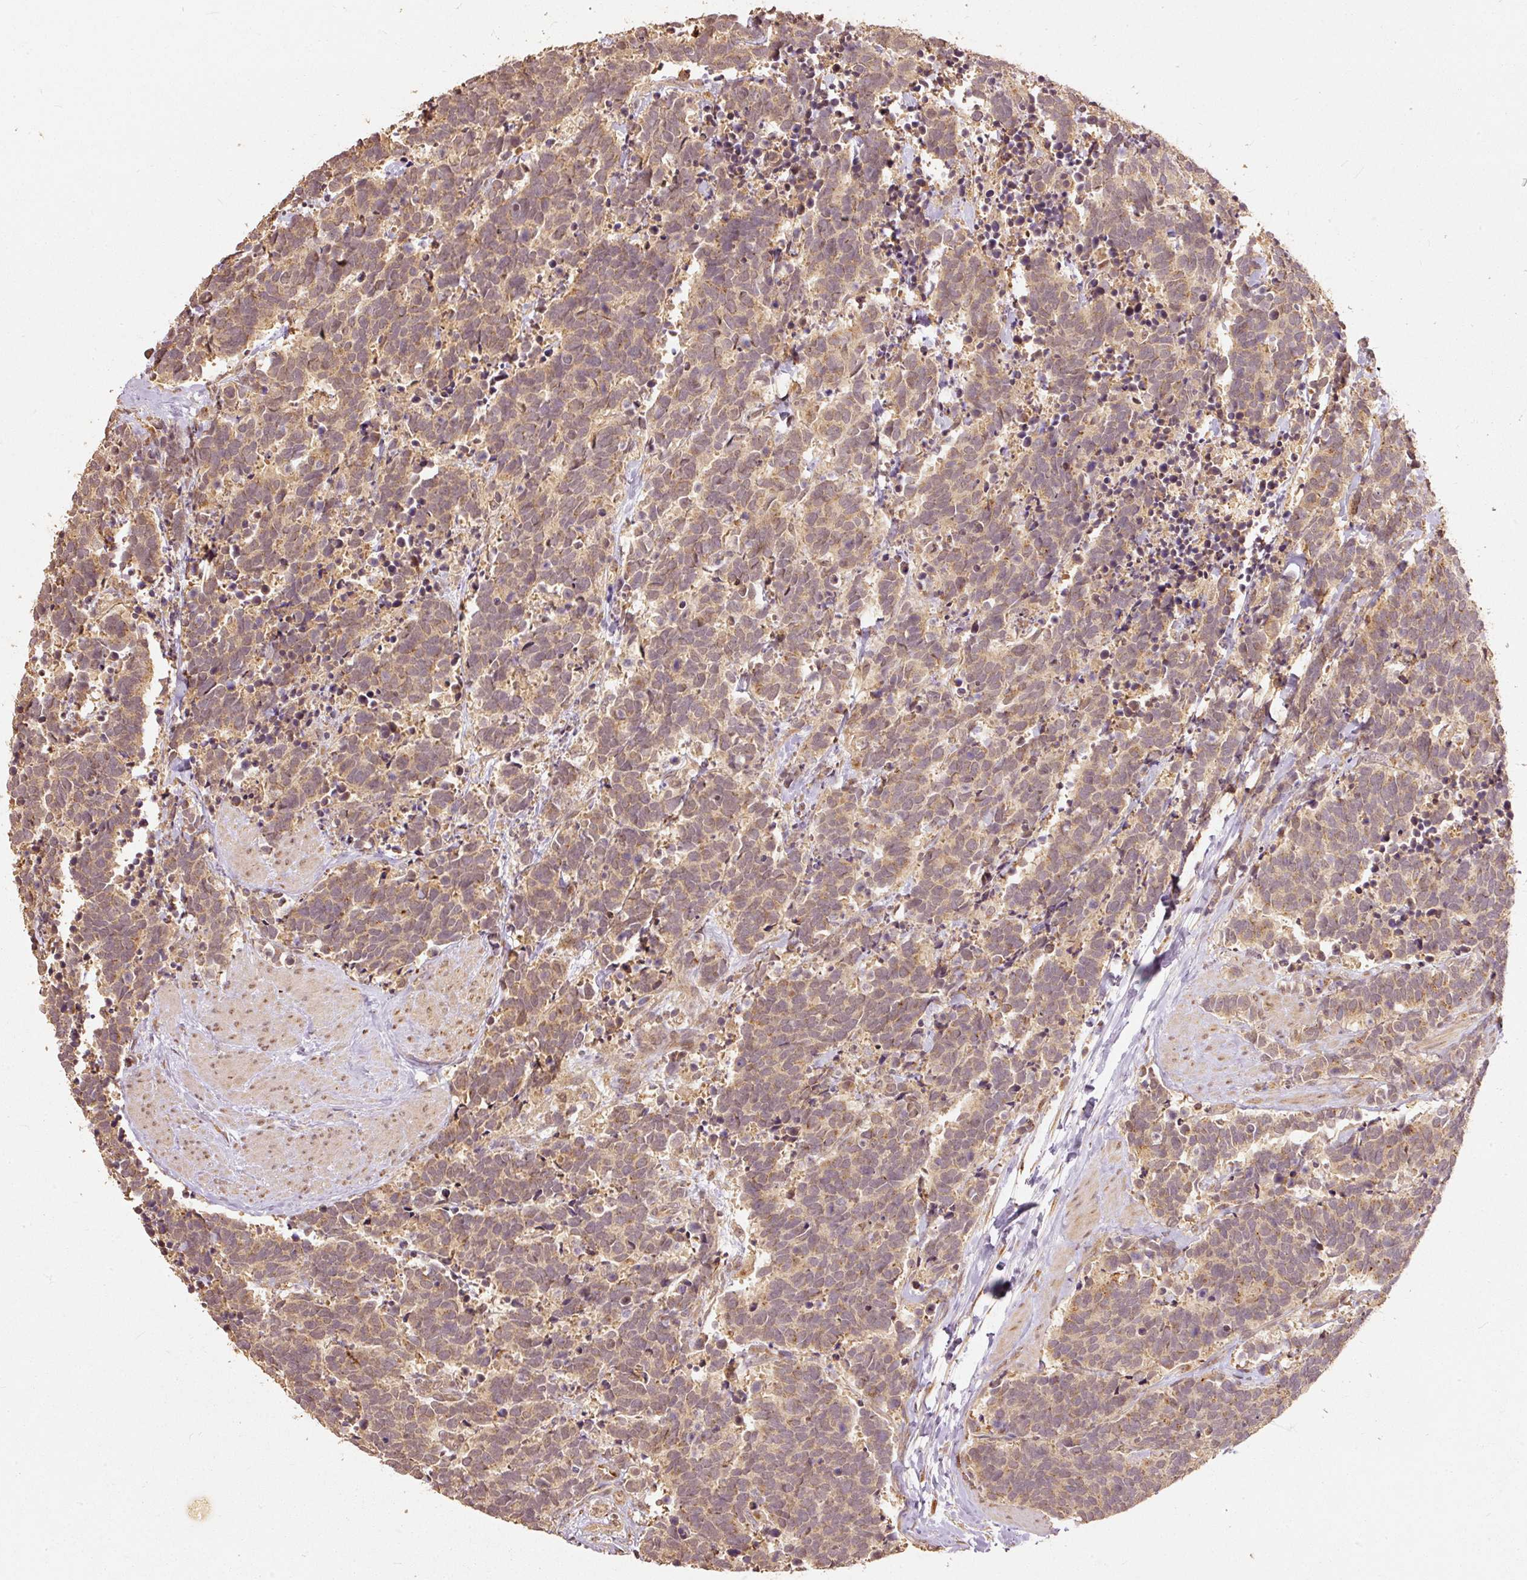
{"staining": {"intensity": "moderate", "quantity": ">75%", "location": "cytoplasmic/membranous"}, "tissue": "carcinoid", "cell_type": "Tumor cells", "image_type": "cancer", "snomed": [{"axis": "morphology", "description": "Carcinoma, NOS"}, {"axis": "morphology", "description": "Carcinoid, malignant, NOS"}, {"axis": "topography", "description": "Prostate"}], "caption": "Immunohistochemical staining of carcinoma reveals moderate cytoplasmic/membranous protein positivity in approximately >75% of tumor cells.", "gene": "FUT8", "patient": {"sex": "male", "age": 57}}